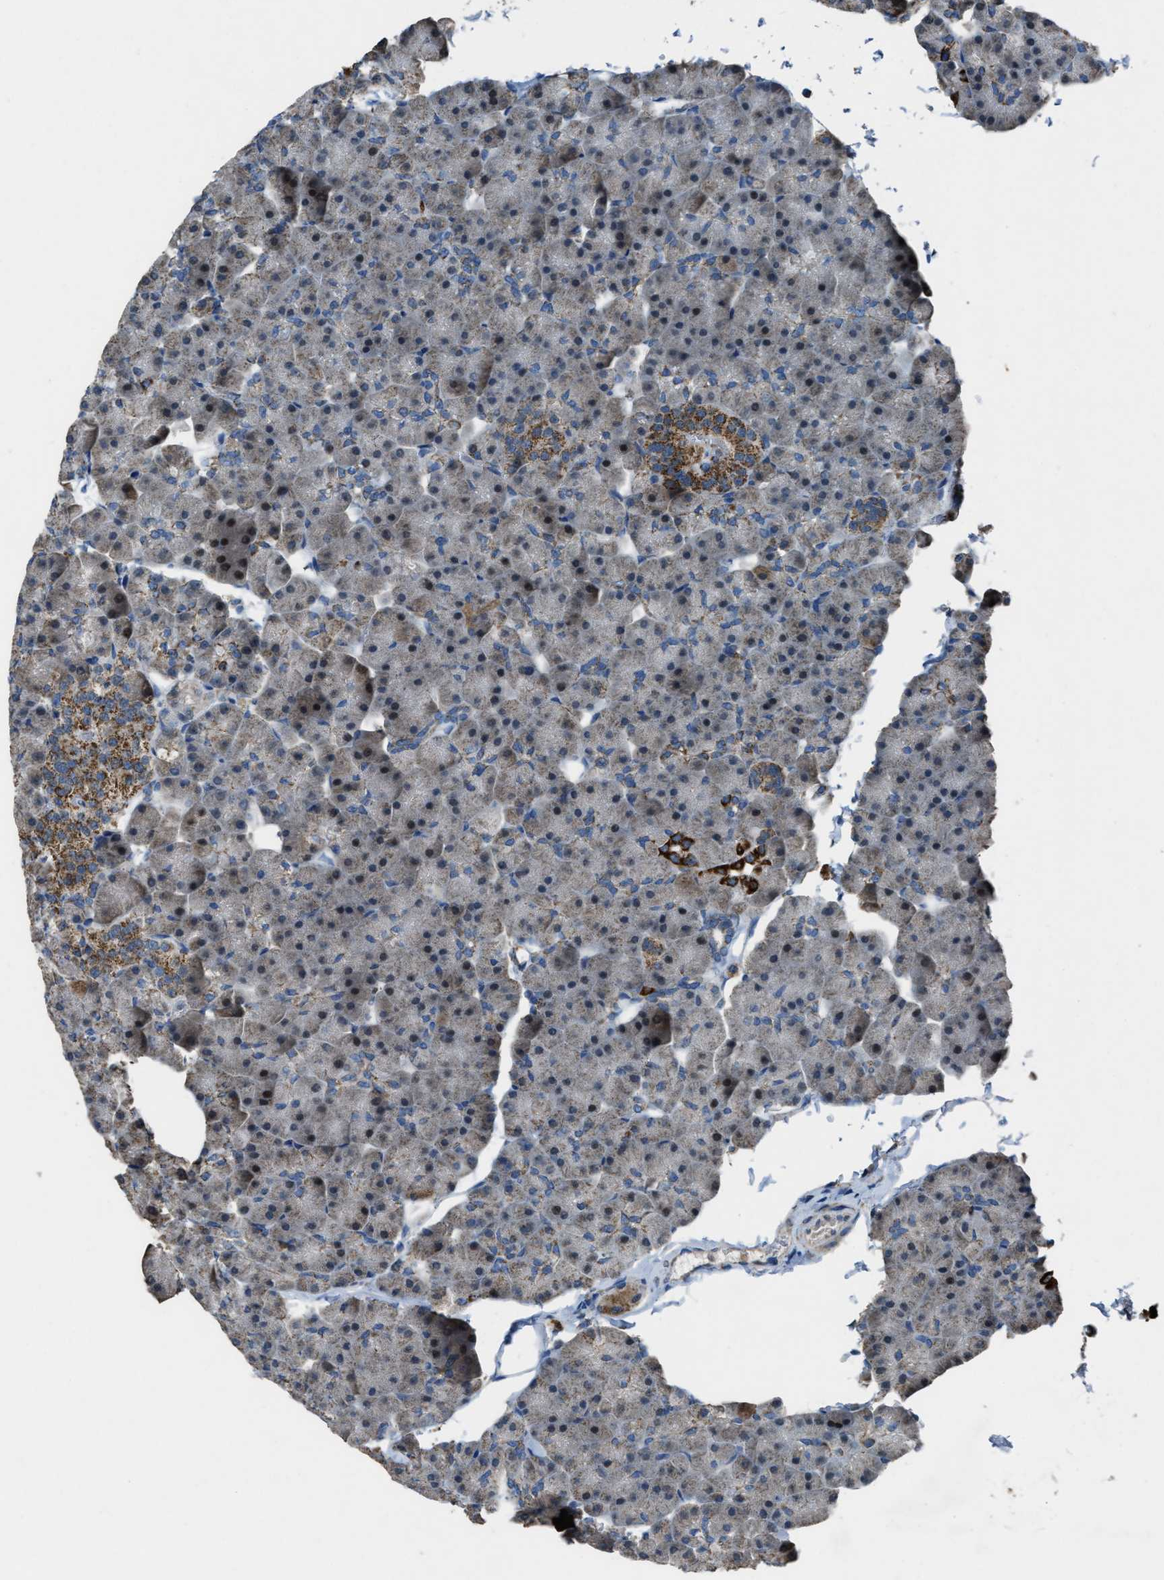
{"staining": {"intensity": "moderate", "quantity": "25%-75%", "location": "cytoplasmic/membranous"}, "tissue": "pancreas", "cell_type": "Exocrine glandular cells", "image_type": "normal", "snomed": [{"axis": "morphology", "description": "Normal tissue, NOS"}, {"axis": "topography", "description": "Pancreas"}], "caption": "Approximately 25%-75% of exocrine glandular cells in benign human pancreas demonstrate moderate cytoplasmic/membranous protein positivity as visualized by brown immunohistochemical staining.", "gene": "SLC25A11", "patient": {"sex": "male", "age": 35}}